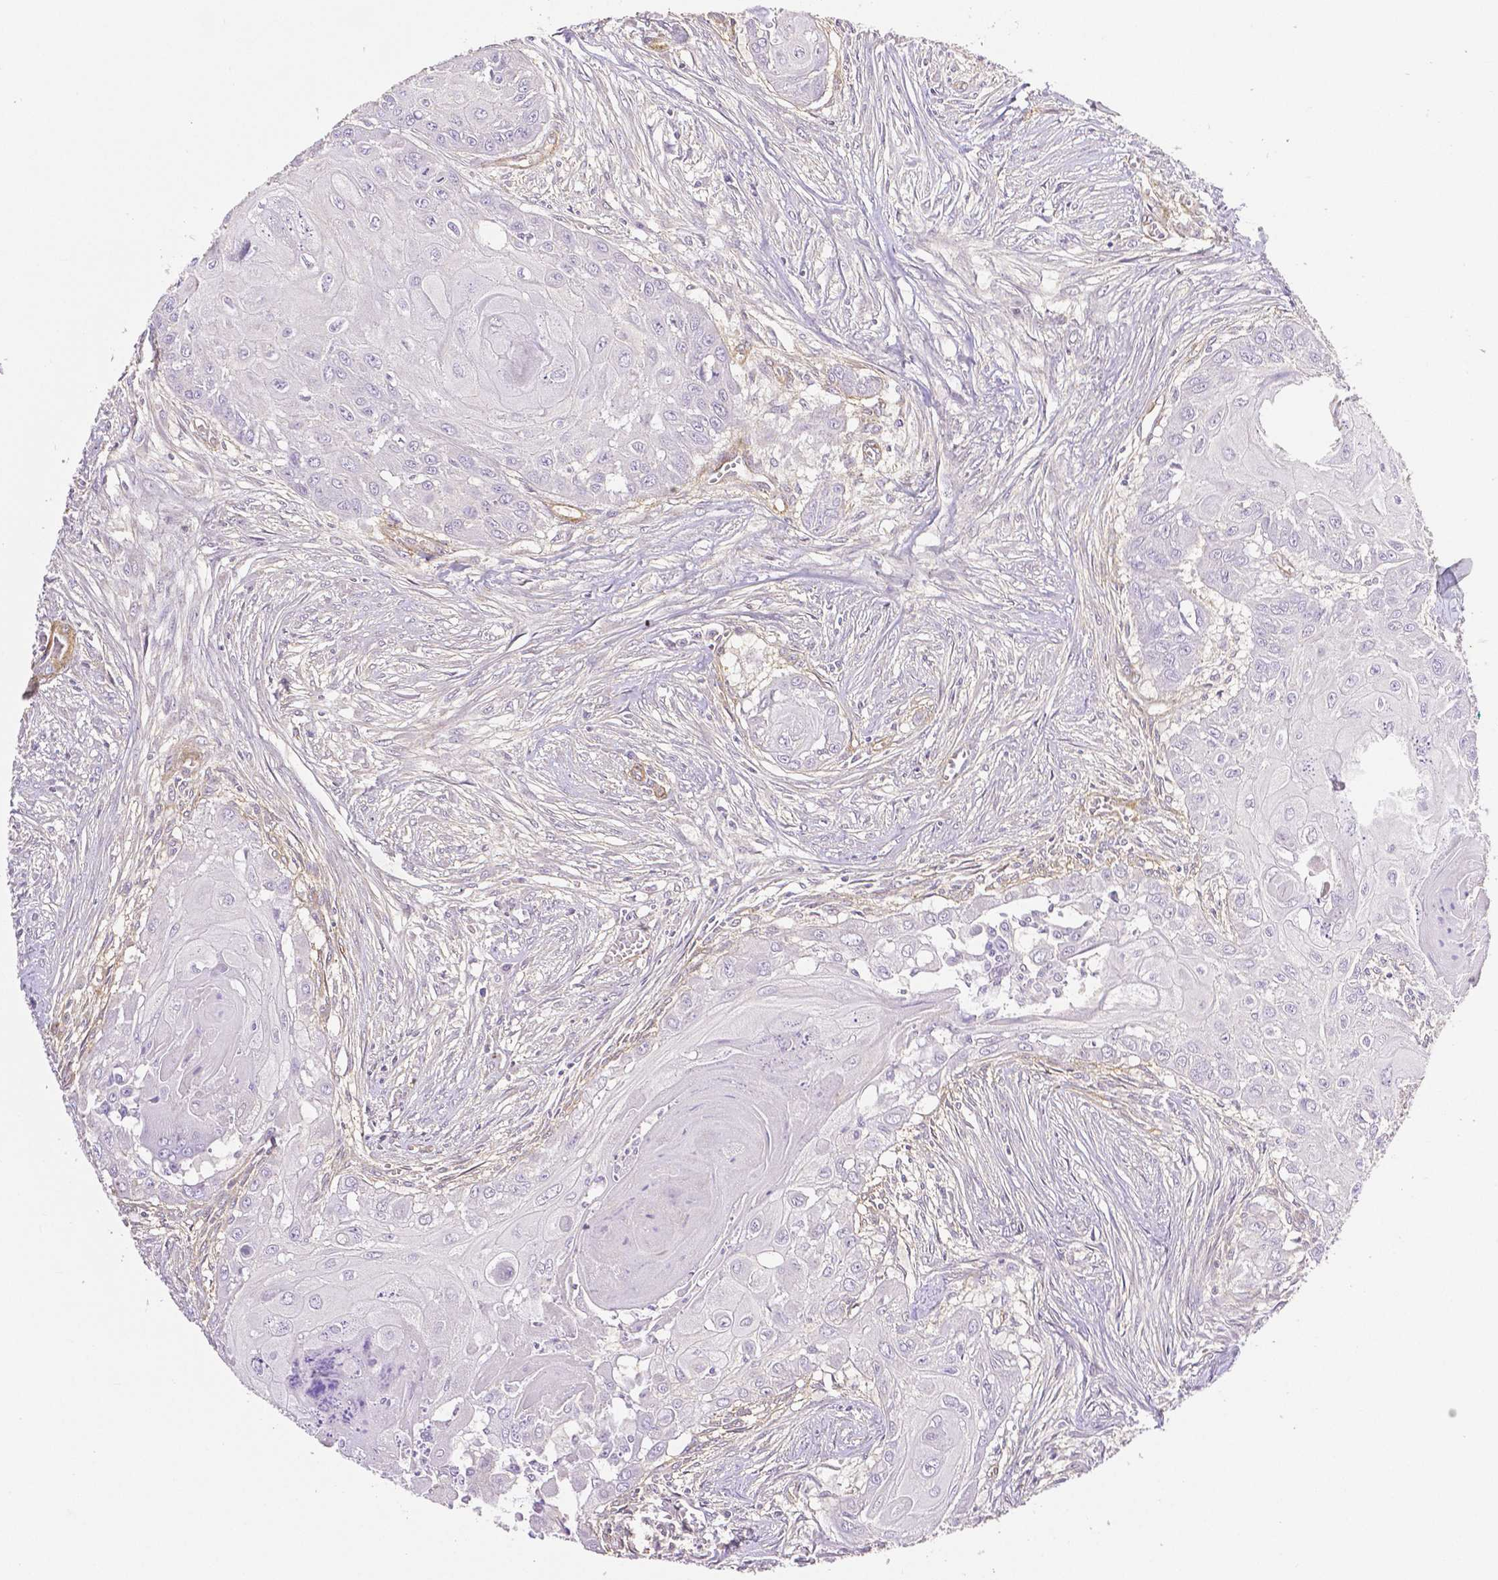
{"staining": {"intensity": "negative", "quantity": "none", "location": "none"}, "tissue": "head and neck cancer", "cell_type": "Tumor cells", "image_type": "cancer", "snomed": [{"axis": "morphology", "description": "Squamous cell carcinoma, NOS"}, {"axis": "topography", "description": "Oral tissue"}, {"axis": "topography", "description": "Head-Neck"}], "caption": "This histopathology image is of head and neck squamous cell carcinoma stained with IHC to label a protein in brown with the nuclei are counter-stained blue. There is no expression in tumor cells.", "gene": "THY1", "patient": {"sex": "male", "age": 71}}